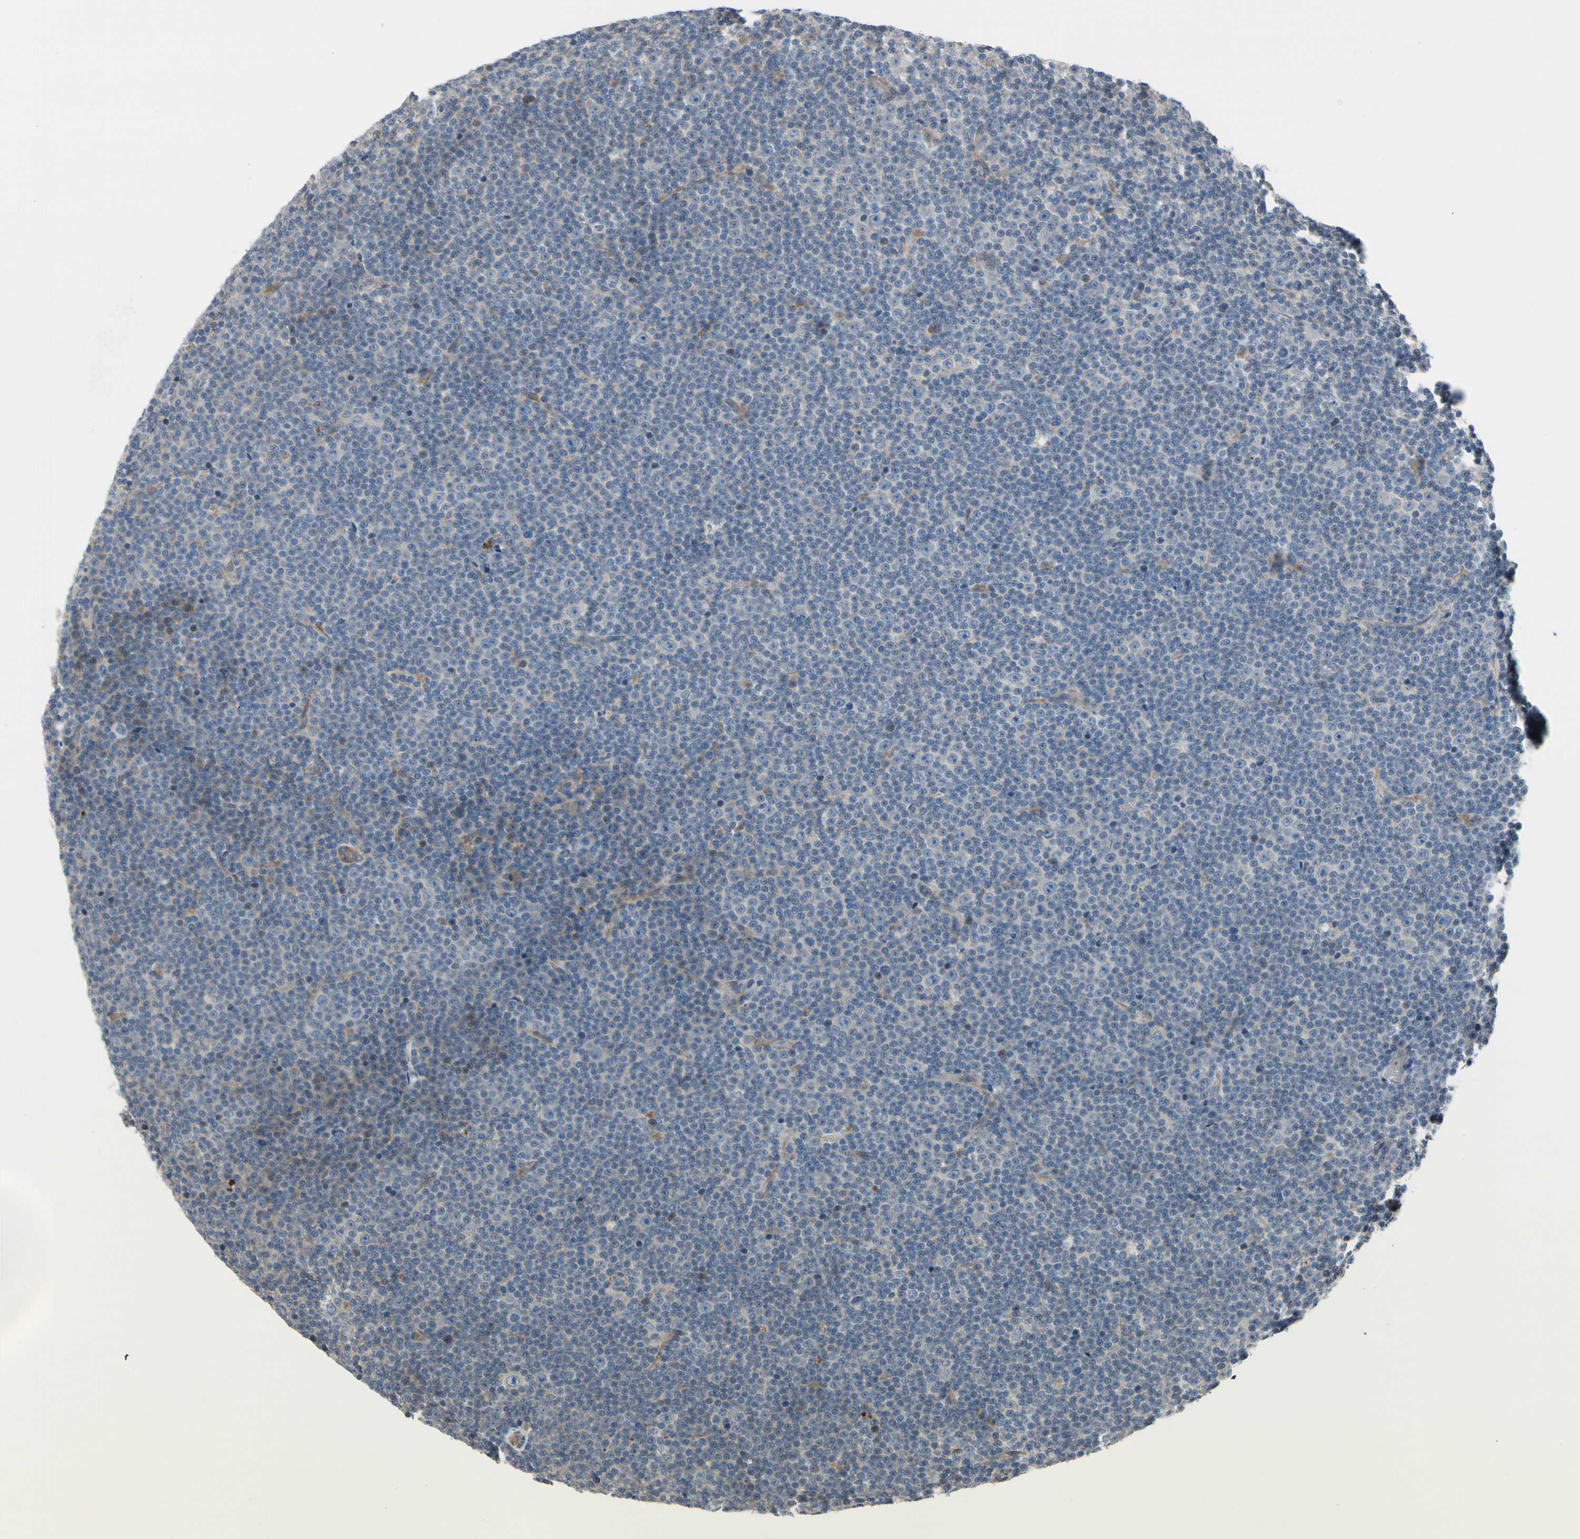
{"staining": {"intensity": "negative", "quantity": "none", "location": "none"}, "tissue": "lymphoma", "cell_type": "Tumor cells", "image_type": "cancer", "snomed": [{"axis": "morphology", "description": "Malignant lymphoma, non-Hodgkin's type, Low grade"}, {"axis": "topography", "description": "Lymph node"}], "caption": "A high-resolution histopathology image shows IHC staining of malignant lymphoma, non-Hodgkin's type (low-grade), which exhibits no significant positivity in tumor cells.", "gene": "TPM1", "patient": {"sex": "female", "age": 67}}